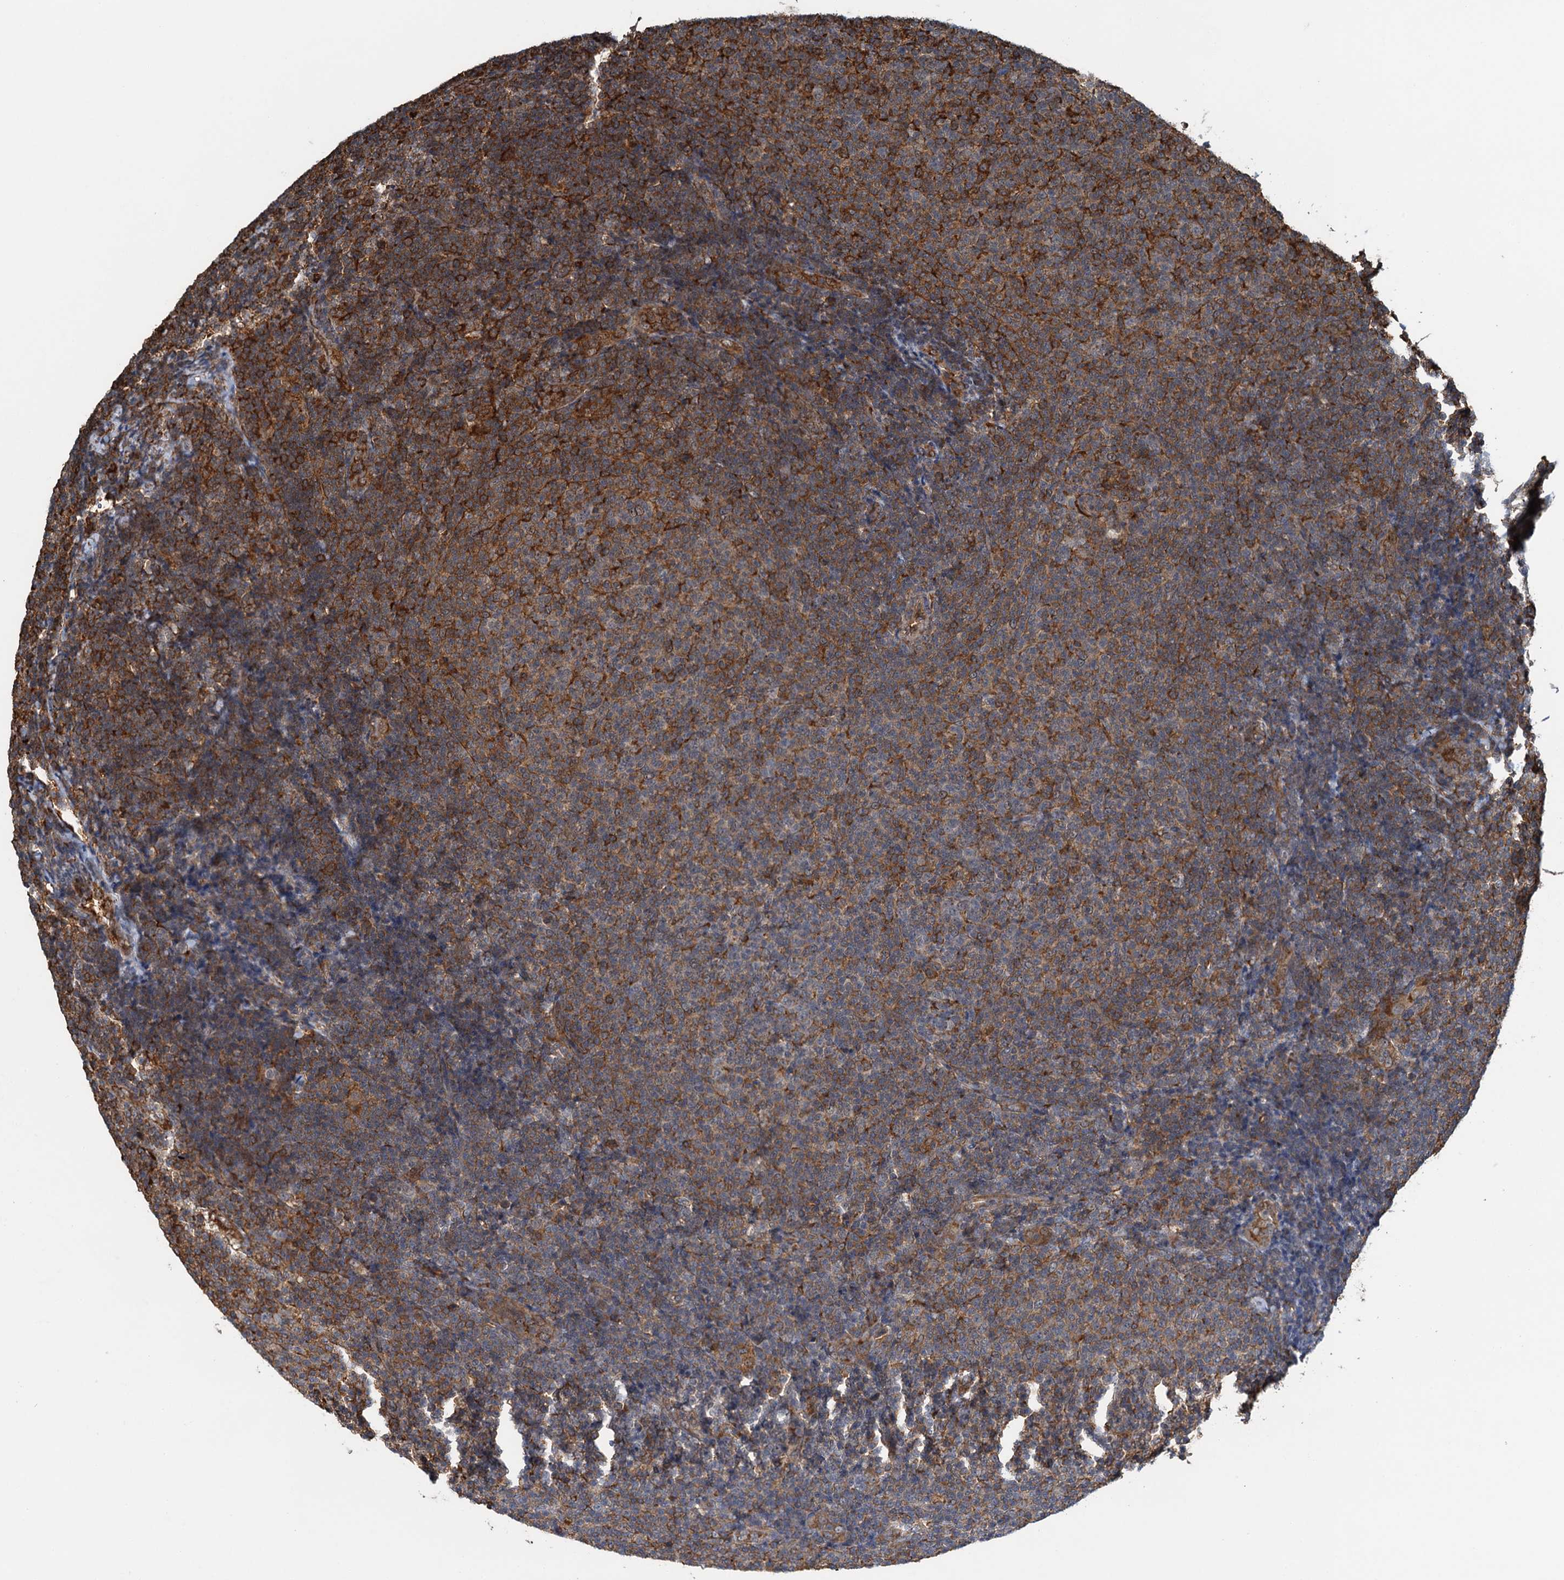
{"staining": {"intensity": "strong", "quantity": "25%-75%", "location": "cytoplasmic/membranous"}, "tissue": "lymphoma", "cell_type": "Tumor cells", "image_type": "cancer", "snomed": [{"axis": "morphology", "description": "Malignant lymphoma, non-Hodgkin's type, Low grade"}, {"axis": "topography", "description": "Lymph node"}], "caption": "Human malignant lymphoma, non-Hodgkin's type (low-grade) stained for a protein (brown) shows strong cytoplasmic/membranous positive expression in about 25%-75% of tumor cells.", "gene": "WHAMM", "patient": {"sex": "male", "age": 66}}